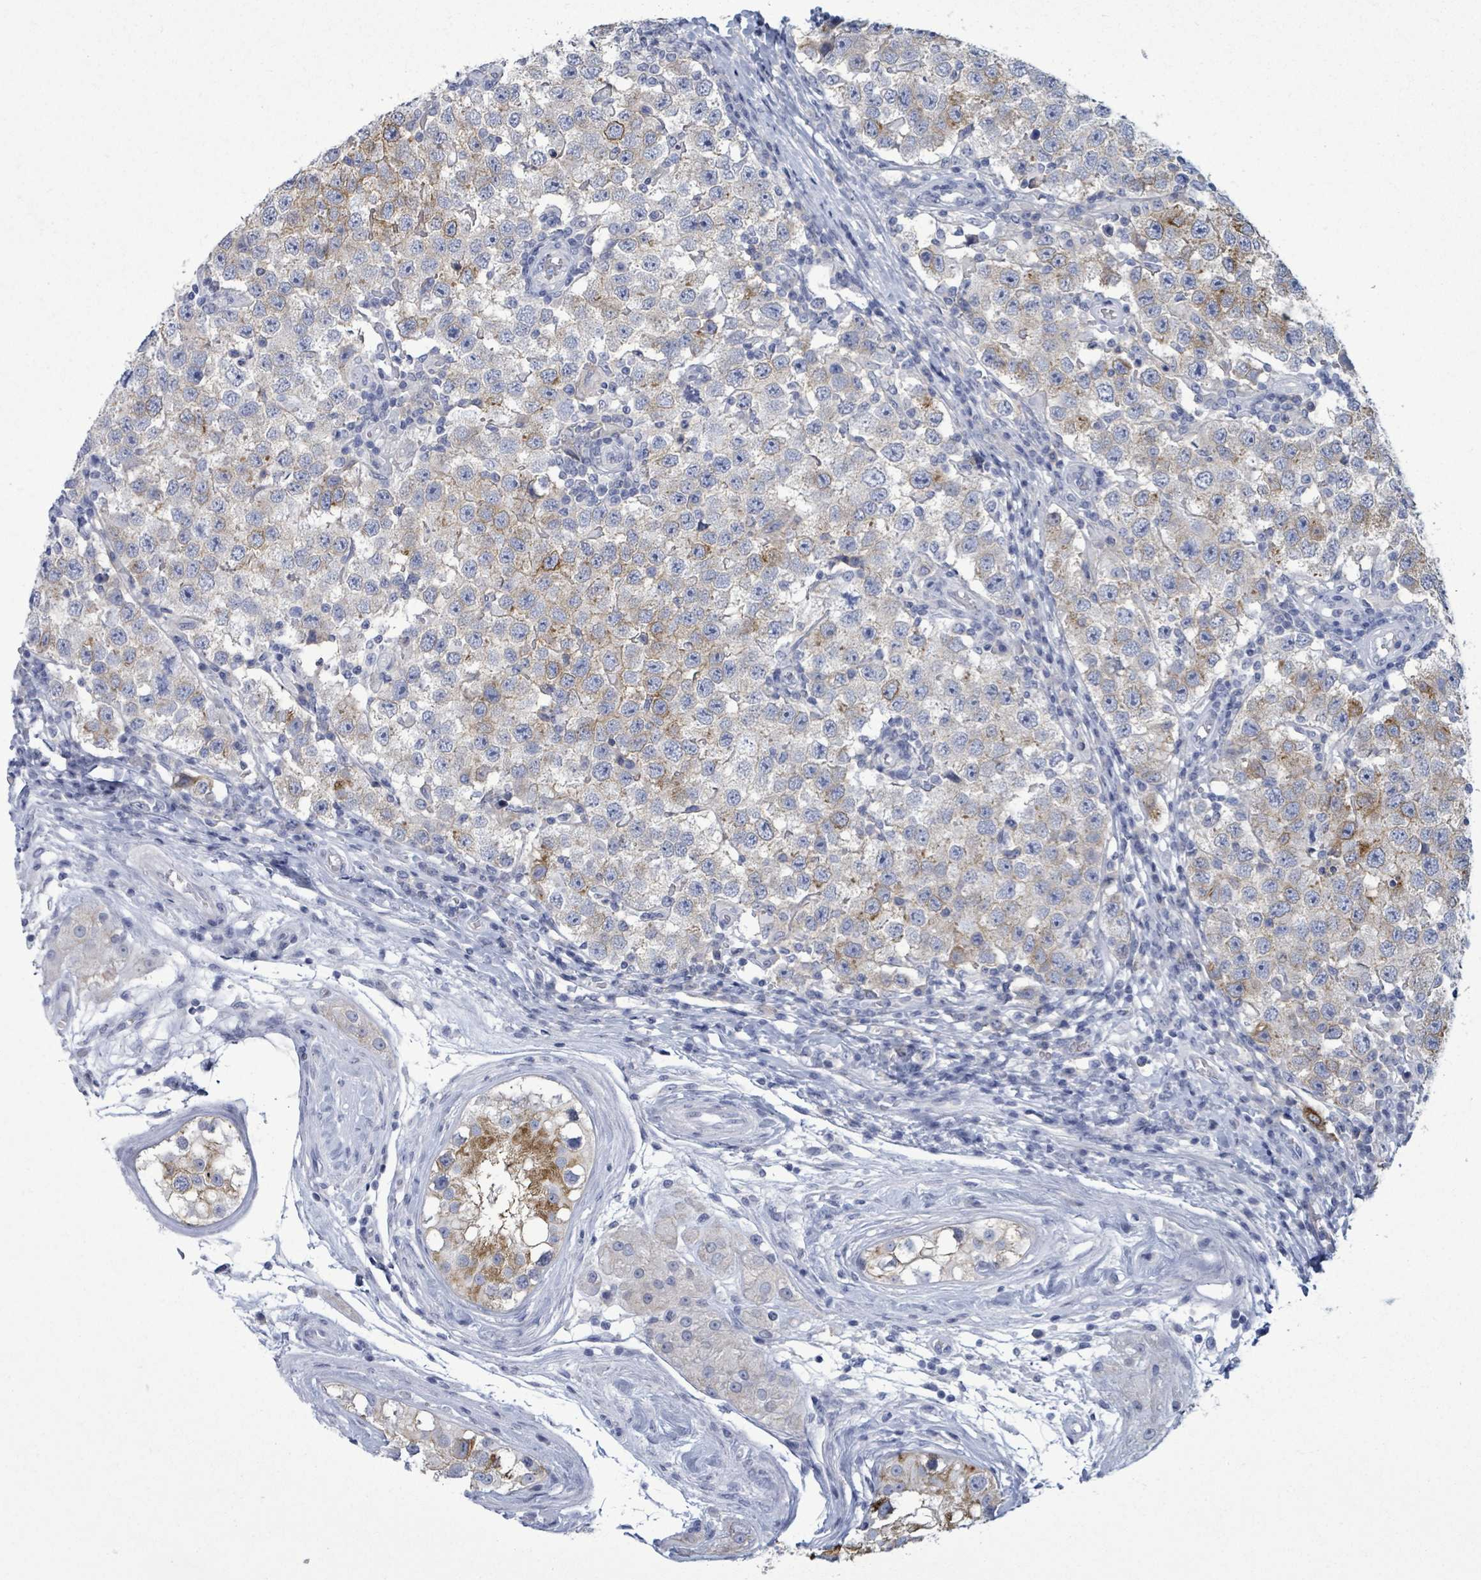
{"staining": {"intensity": "moderate", "quantity": "<25%", "location": "cytoplasmic/membranous"}, "tissue": "testis cancer", "cell_type": "Tumor cells", "image_type": "cancer", "snomed": [{"axis": "morphology", "description": "Seminoma, NOS"}, {"axis": "topography", "description": "Testis"}], "caption": "Moderate cytoplasmic/membranous protein staining is appreciated in approximately <25% of tumor cells in seminoma (testis).", "gene": "BSG", "patient": {"sex": "male", "age": 34}}